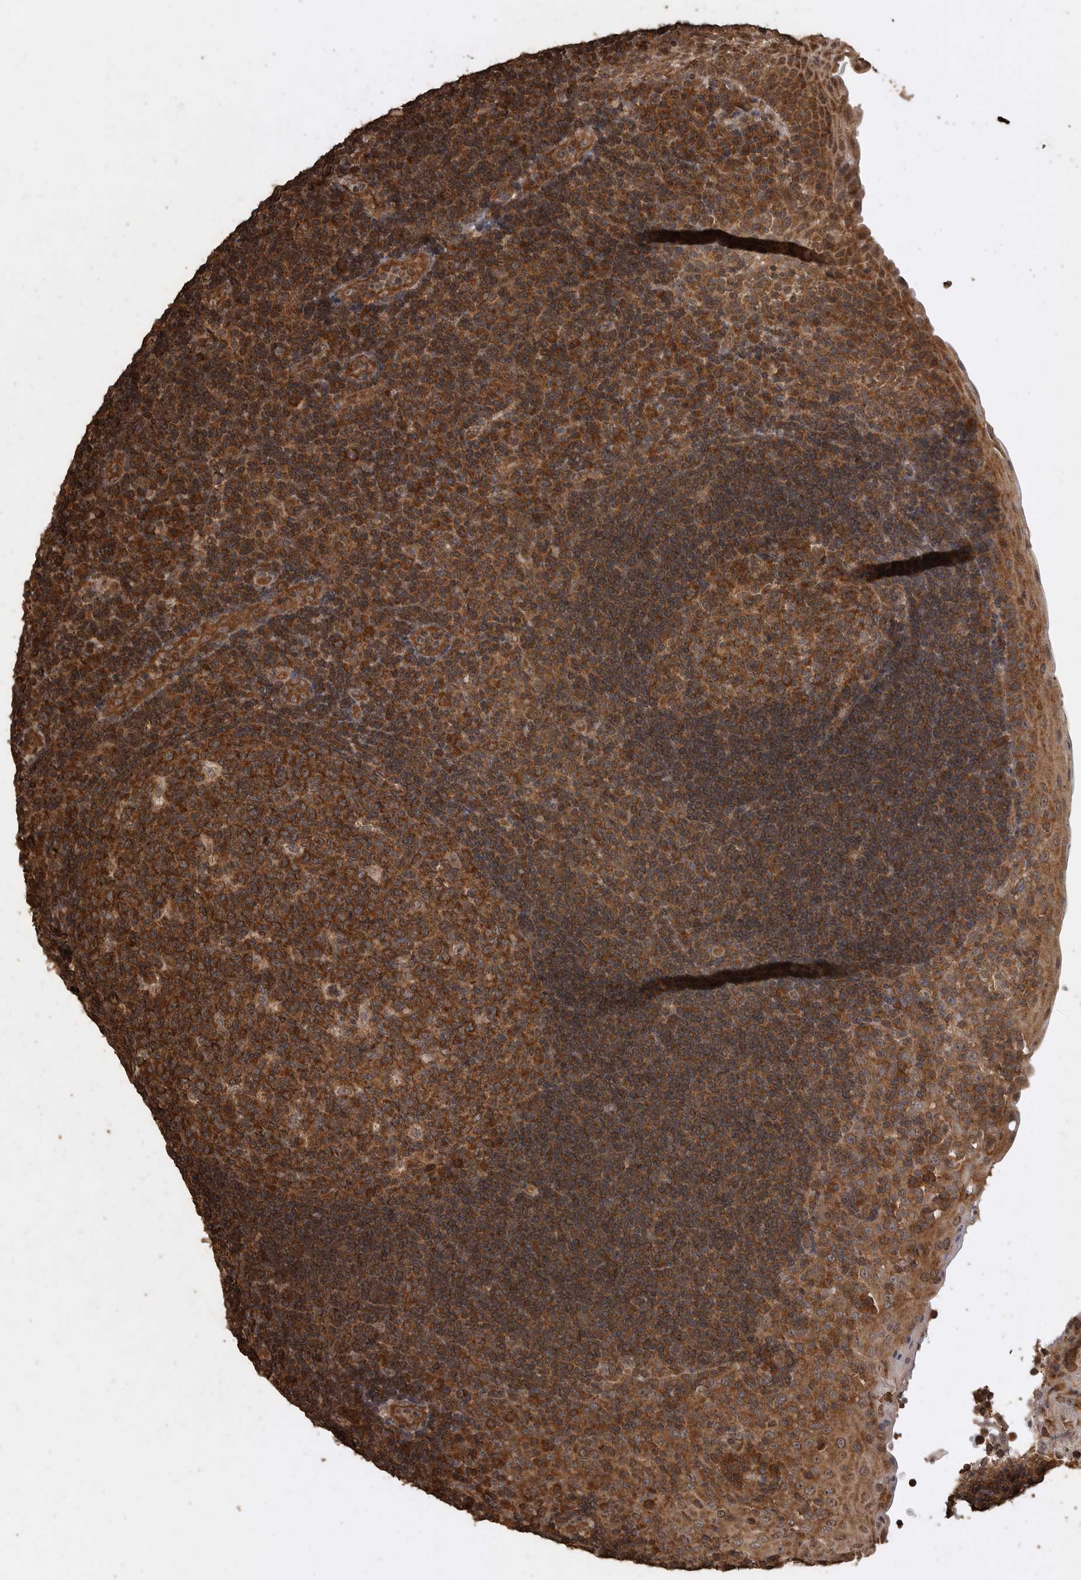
{"staining": {"intensity": "strong", "quantity": ">75%", "location": "cytoplasmic/membranous"}, "tissue": "tonsil", "cell_type": "Germinal center cells", "image_type": "normal", "snomed": [{"axis": "morphology", "description": "Normal tissue, NOS"}, {"axis": "topography", "description": "Tonsil"}], "caption": "Strong cytoplasmic/membranous positivity is identified in about >75% of germinal center cells in benign tonsil. Using DAB (3,3'-diaminobenzidine) (brown) and hematoxylin (blue) stains, captured at high magnification using brightfield microscopy.", "gene": "PINK1", "patient": {"sex": "female", "age": 40}}